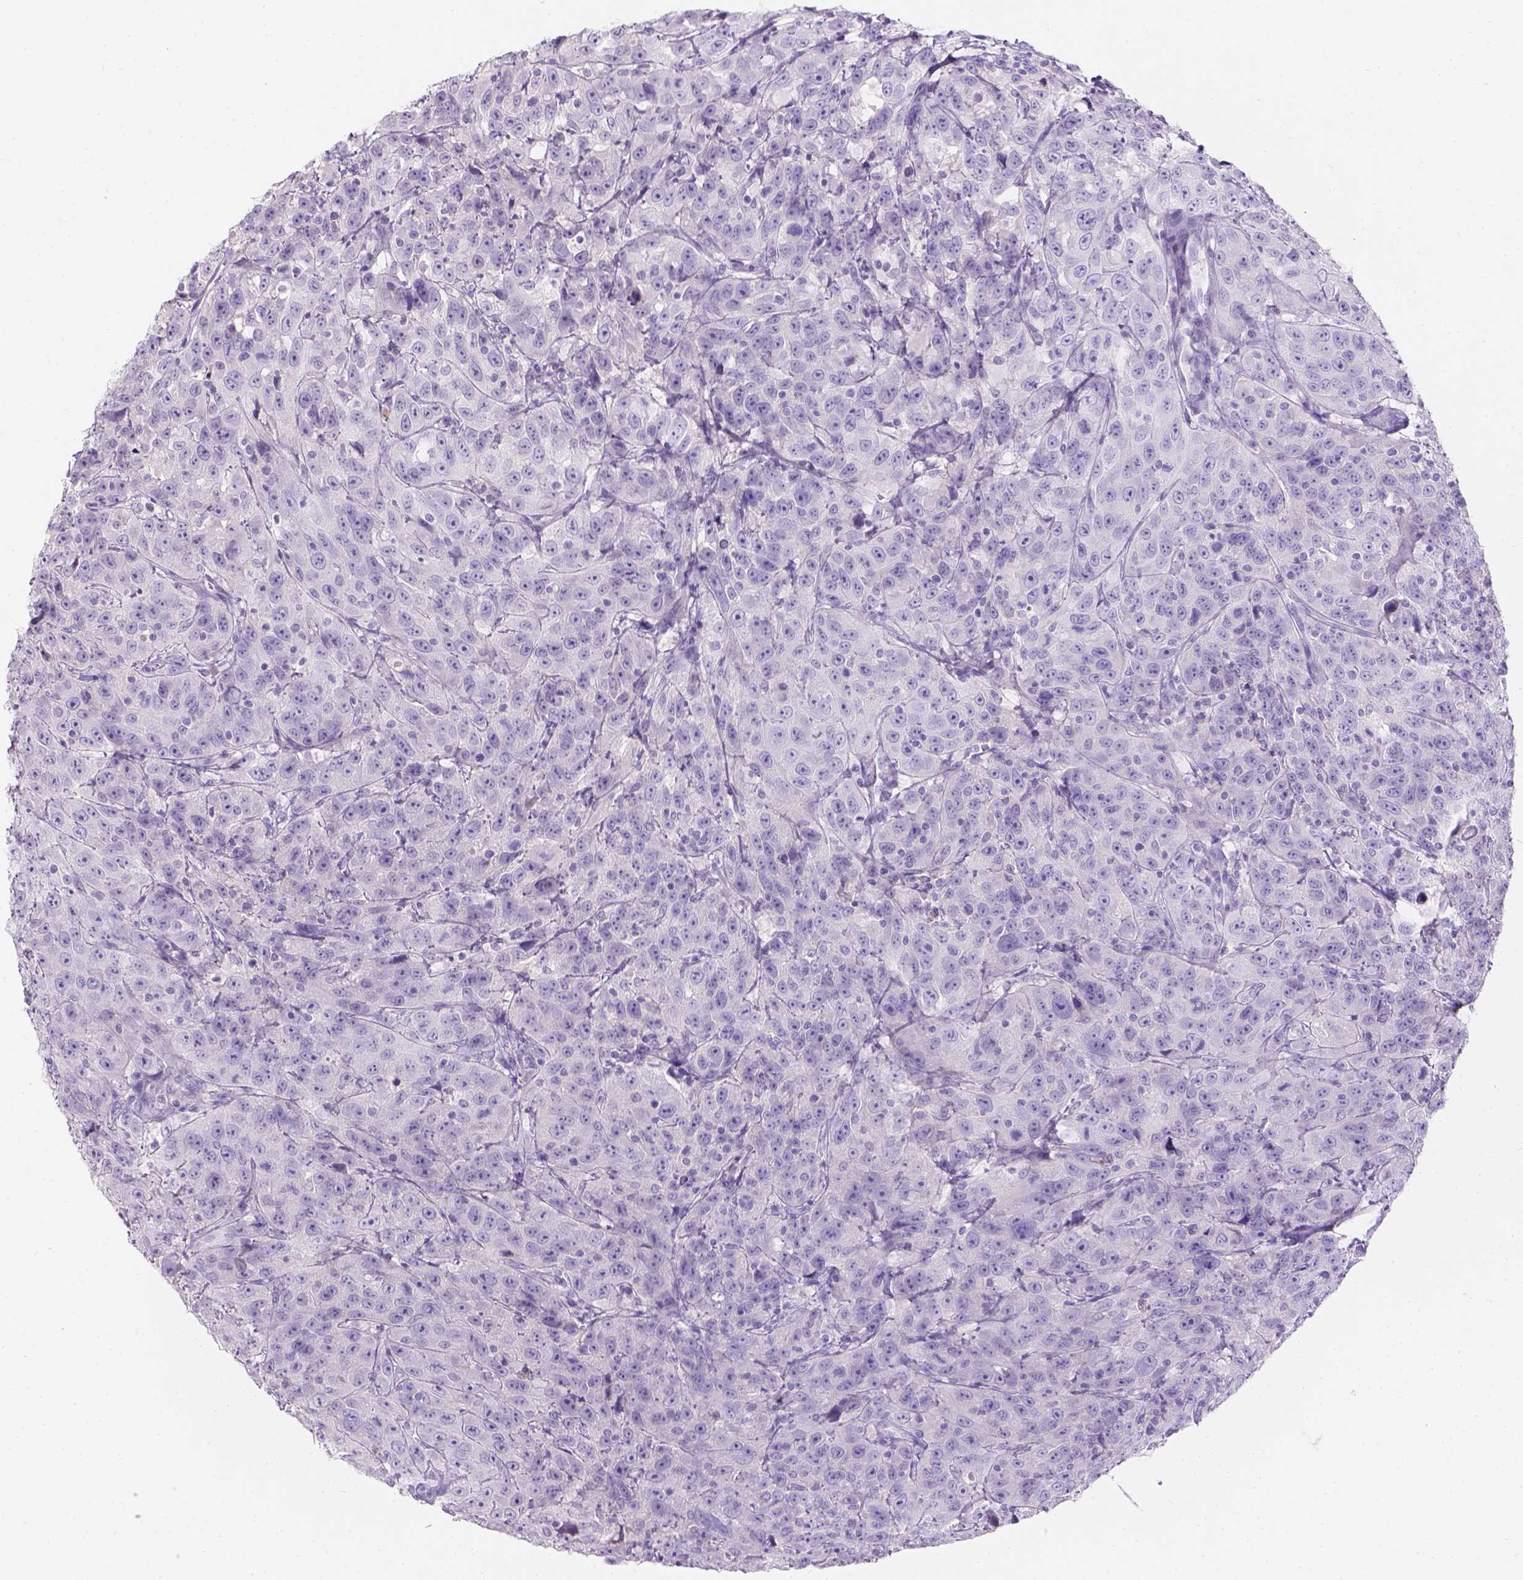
{"staining": {"intensity": "negative", "quantity": "none", "location": "none"}, "tissue": "urothelial cancer", "cell_type": "Tumor cells", "image_type": "cancer", "snomed": [{"axis": "morphology", "description": "Urothelial carcinoma, NOS"}, {"axis": "morphology", "description": "Urothelial carcinoma, High grade"}, {"axis": "topography", "description": "Urinary bladder"}], "caption": "High power microscopy photomicrograph of an immunohistochemistry (IHC) image of transitional cell carcinoma, revealing no significant expression in tumor cells.", "gene": "GAL3ST2", "patient": {"sex": "female", "age": 73}}